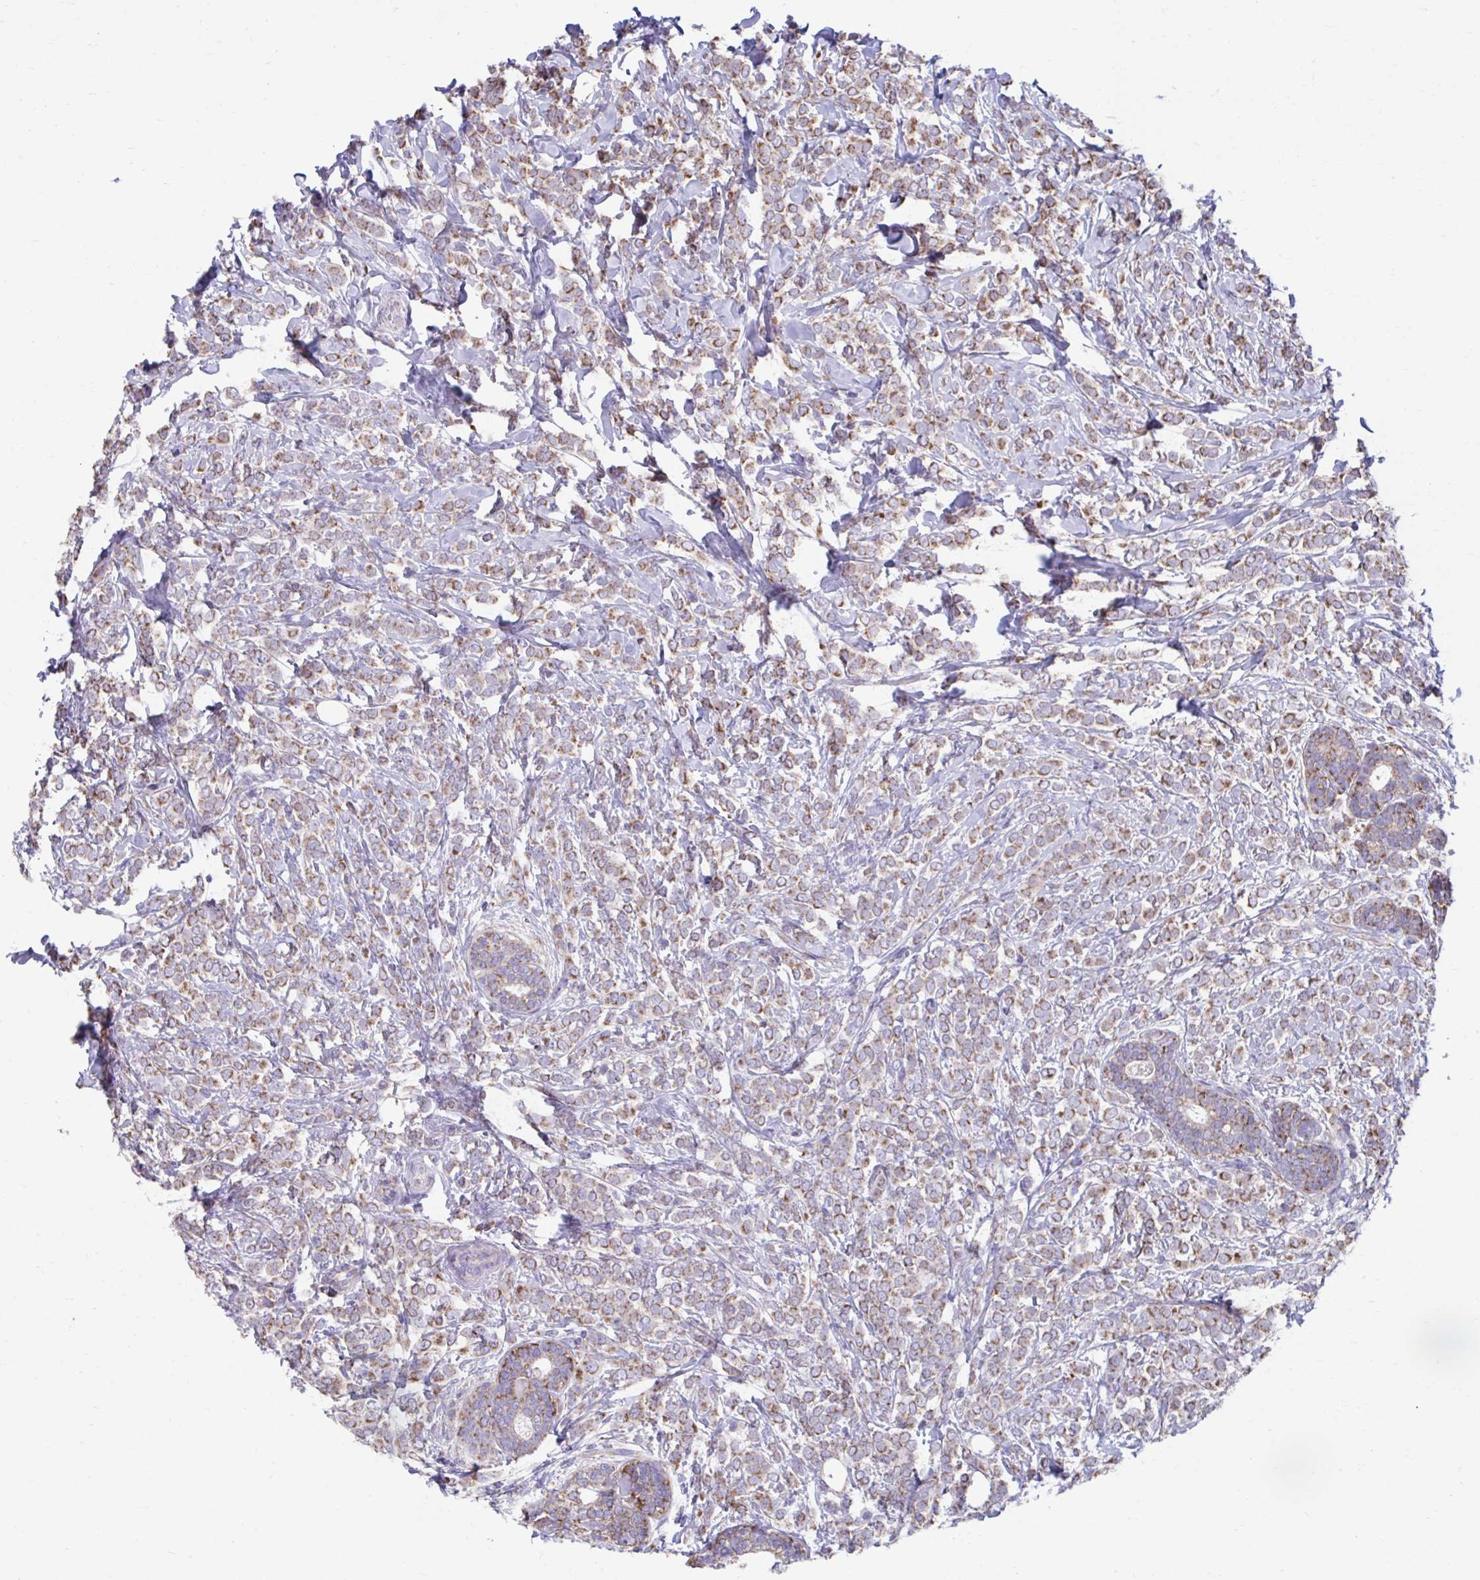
{"staining": {"intensity": "moderate", "quantity": ">75%", "location": "cytoplasmic/membranous"}, "tissue": "breast cancer", "cell_type": "Tumor cells", "image_type": "cancer", "snomed": [{"axis": "morphology", "description": "Lobular carcinoma"}, {"axis": "topography", "description": "Breast"}], "caption": "About >75% of tumor cells in breast lobular carcinoma demonstrate moderate cytoplasmic/membranous protein positivity as visualized by brown immunohistochemical staining.", "gene": "LINGO4", "patient": {"sex": "female", "age": 49}}